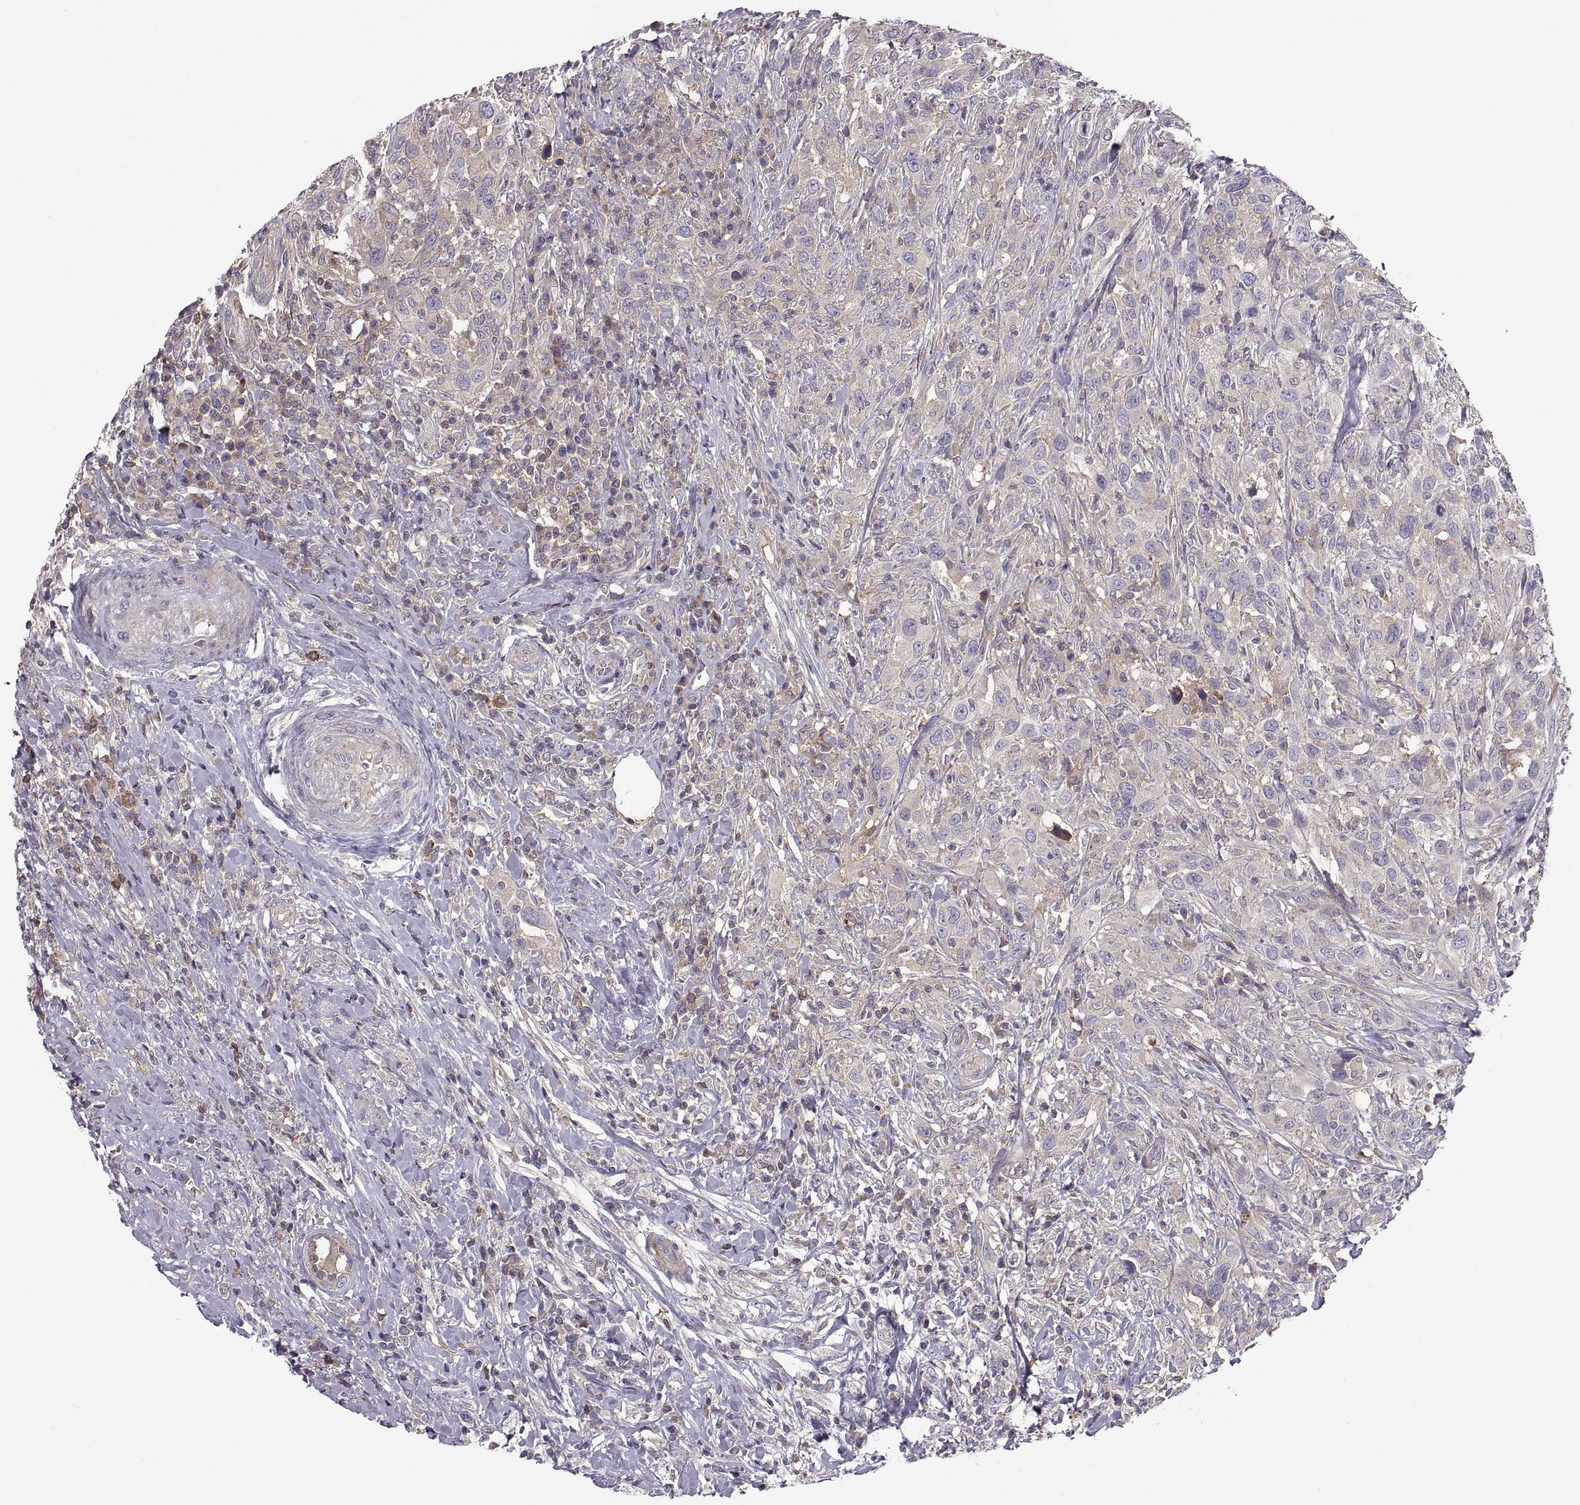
{"staining": {"intensity": "weak", "quantity": "25%-75%", "location": "cytoplasmic/membranous"}, "tissue": "urothelial cancer", "cell_type": "Tumor cells", "image_type": "cancer", "snomed": [{"axis": "morphology", "description": "Urothelial carcinoma, NOS"}, {"axis": "morphology", "description": "Urothelial carcinoma, High grade"}, {"axis": "topography", "description": "Urinary bladder"}], "caption": "IHC histopathology image of neoplastic tissue: human urothelial cancer stained using immunohistochemistry shows low levels of weak protein expression localized specifically in the cytoplasmic/membranous of tumor cells, appearing as a cytoplasmic/membranous brown color.", "gene": "SPATA32", "patient": {"sex": "female", "age": 64}}